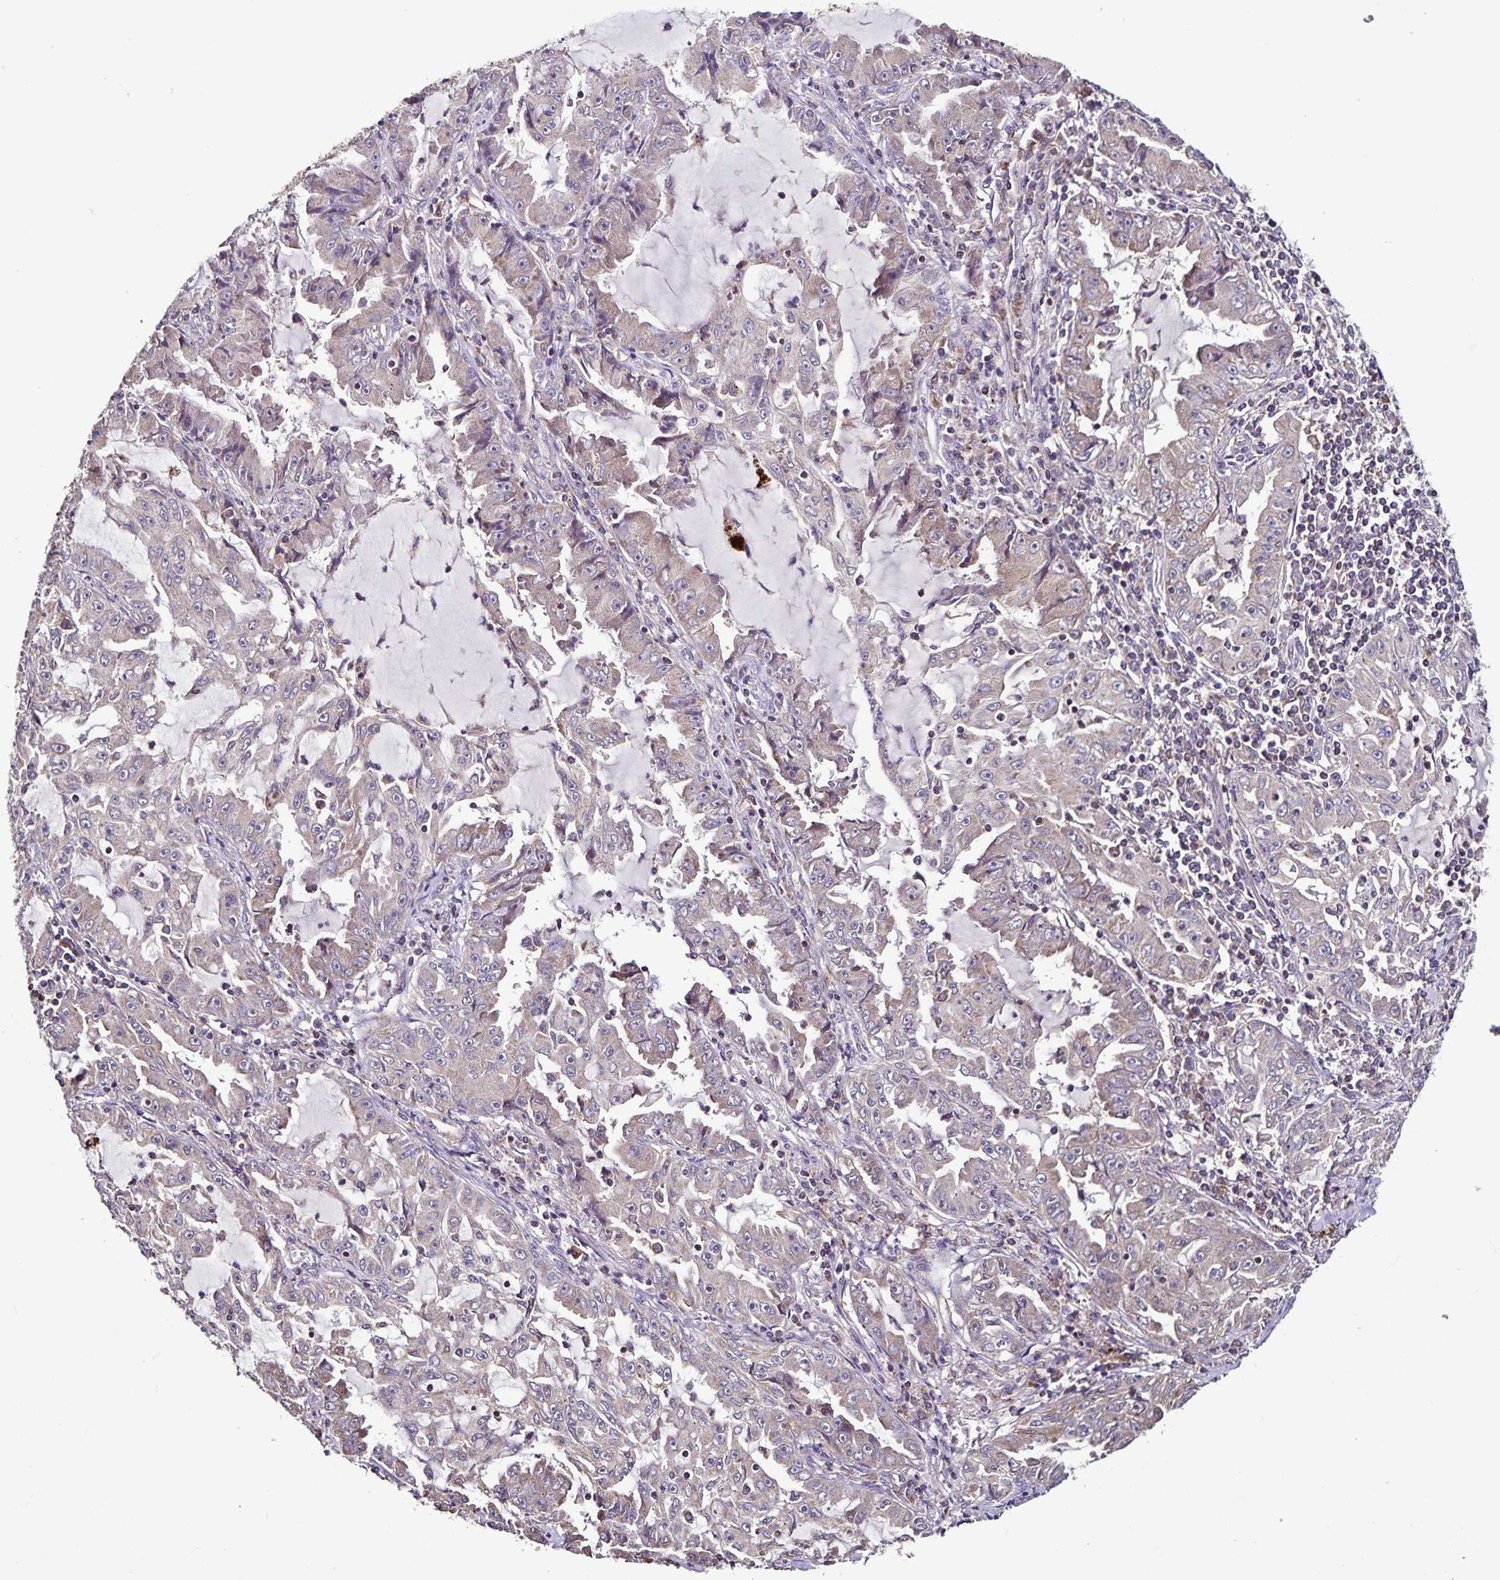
{"staining": {"intensity": "negative", "quantity": "none", "location": "none"}, "tissue": "lung cancer", "cell_type": "Tumor cells", "image_type": "cancer", "snomed": [{"axis": "morphology", "description": "Adenocarcinoma, NOS"}, {"axis": "topography", "description": "Lung"}], "caption": "Immunohistochemistry histopathology image of lung cancer stained for a protein (brown), which reveals no positivity in tumor cells. (DAB (3,3'-diaminobenzidine) immunohistochemistry (IHC) with hematoxylin counter stain).", "gene": "MAN1A1", "patient": {"sex": "female", "age": 52}}